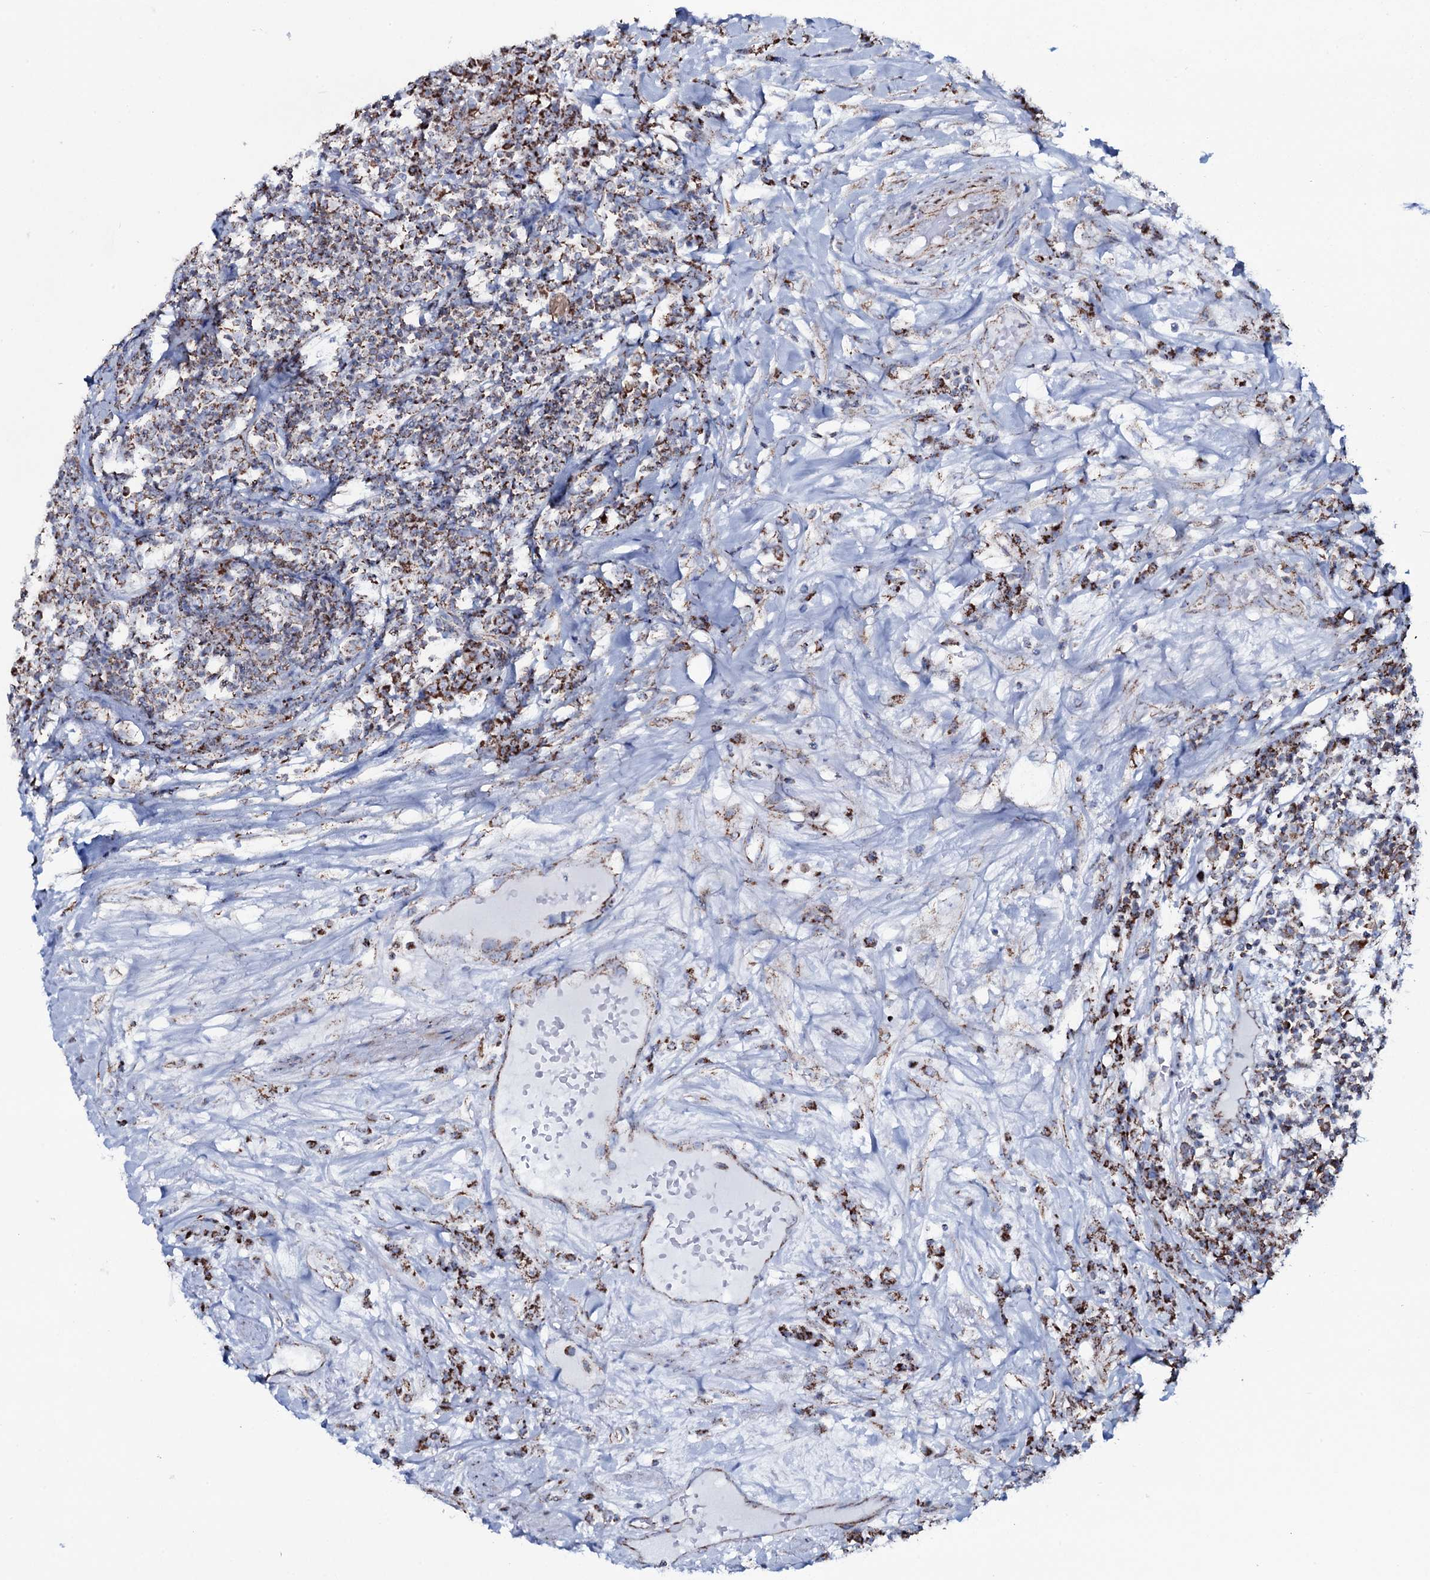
{"staining": {"intensity": "strong", "quantity": ">75%", "location": "cytoplasmic/membranous"}, "tissue": "urothelial cancer", "cell_type": "Tumor cells", "image_type": "cancer", "snomed": [{"axis": "morphology", "description": "Urothelial carcinoma, High grade"}, {"axis": "topography", "description": "Urinary bladder"}], "caption": "Strong cytoplasmic/membranous protein expression is identified in approximately >75% of tumor cells in high-grade urothelial carcinoma.", "gene": "MRPS35", "patient": {"sex": "female", "age": 63}}